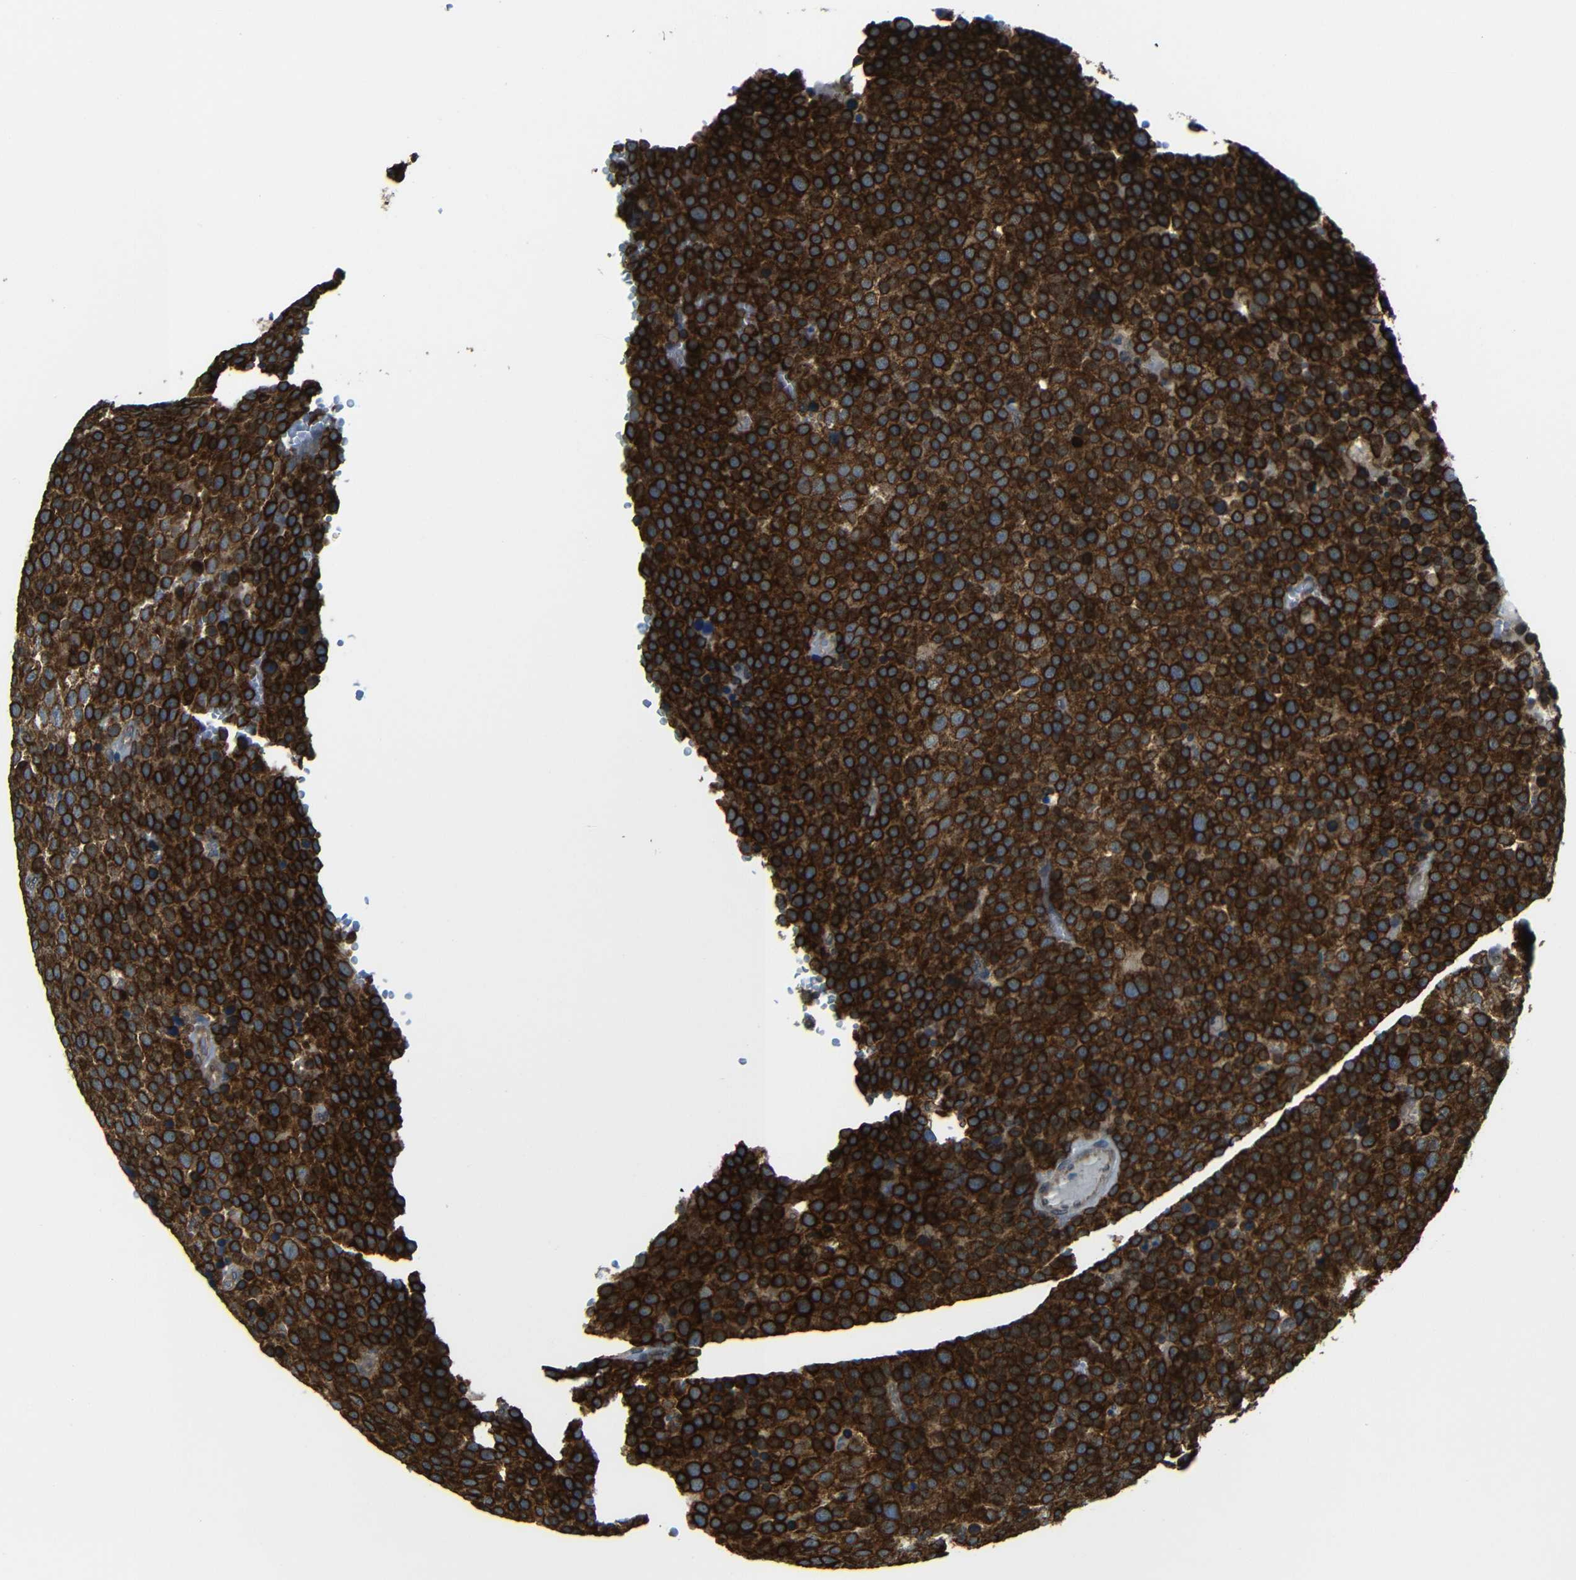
{"staining": {"intensity": "strong", "quantity": ">75%", "location": "cytoplasmic/membranous"}, "tissue": "testis cancer", "cell_type": "Tumor cells", "image_type": "cancer", "snomed": [{"axis": "morphology", "description": "Seminoma, NOS"}, {"axis": "topography", "description": "Testis"}], "caption": "Testis cancer stained with a brown dye displays strong cytoplasmic/membranous positive staining in about >75% of tumor cells.", "gene": "VAPB", "patient": {"sex": "male", "age": 71}}